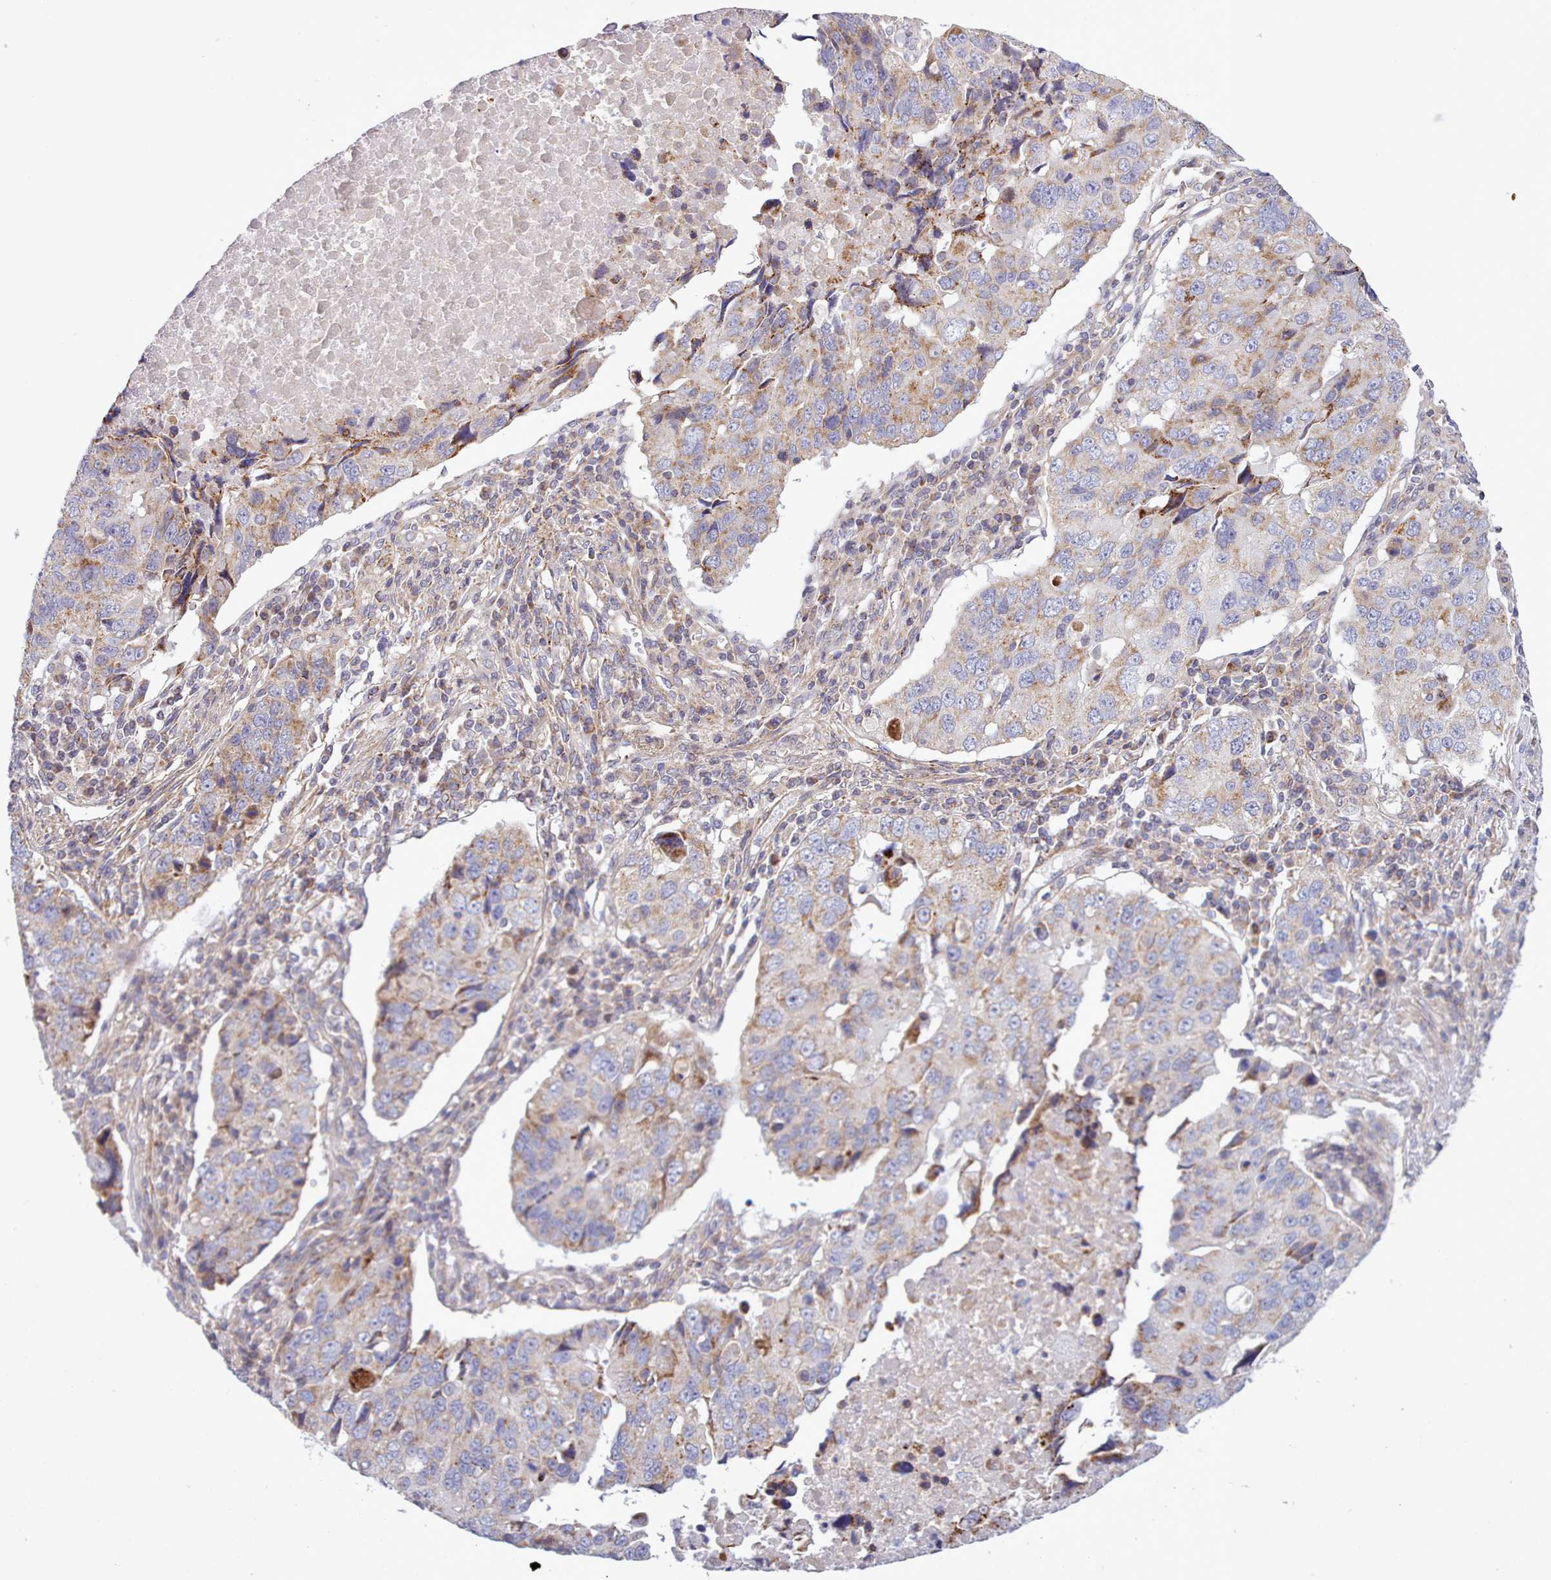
{"staining": {"intensity": "moderate", "quantity": "25%-75%", "location": "cytoplasmic/membranous"}, "tissue": "lung cancer", "cell_type": "Tumor cells", "image_type": "cancer", "snomed": [{"axis": "morphology", "description": "Squamous cell carcinoma, NOS"}, {"axis": "topography", "description": "Lung"}], "caption": "Lung cancer stained for a protein displays moderate cytoplasmic/membranous positivity in tumor cells. (brown staining indicates protein expression, while blue staining denotes nuclei).", "gene": "MRPL21", "patient": {"sex": "female", "age": 66}}